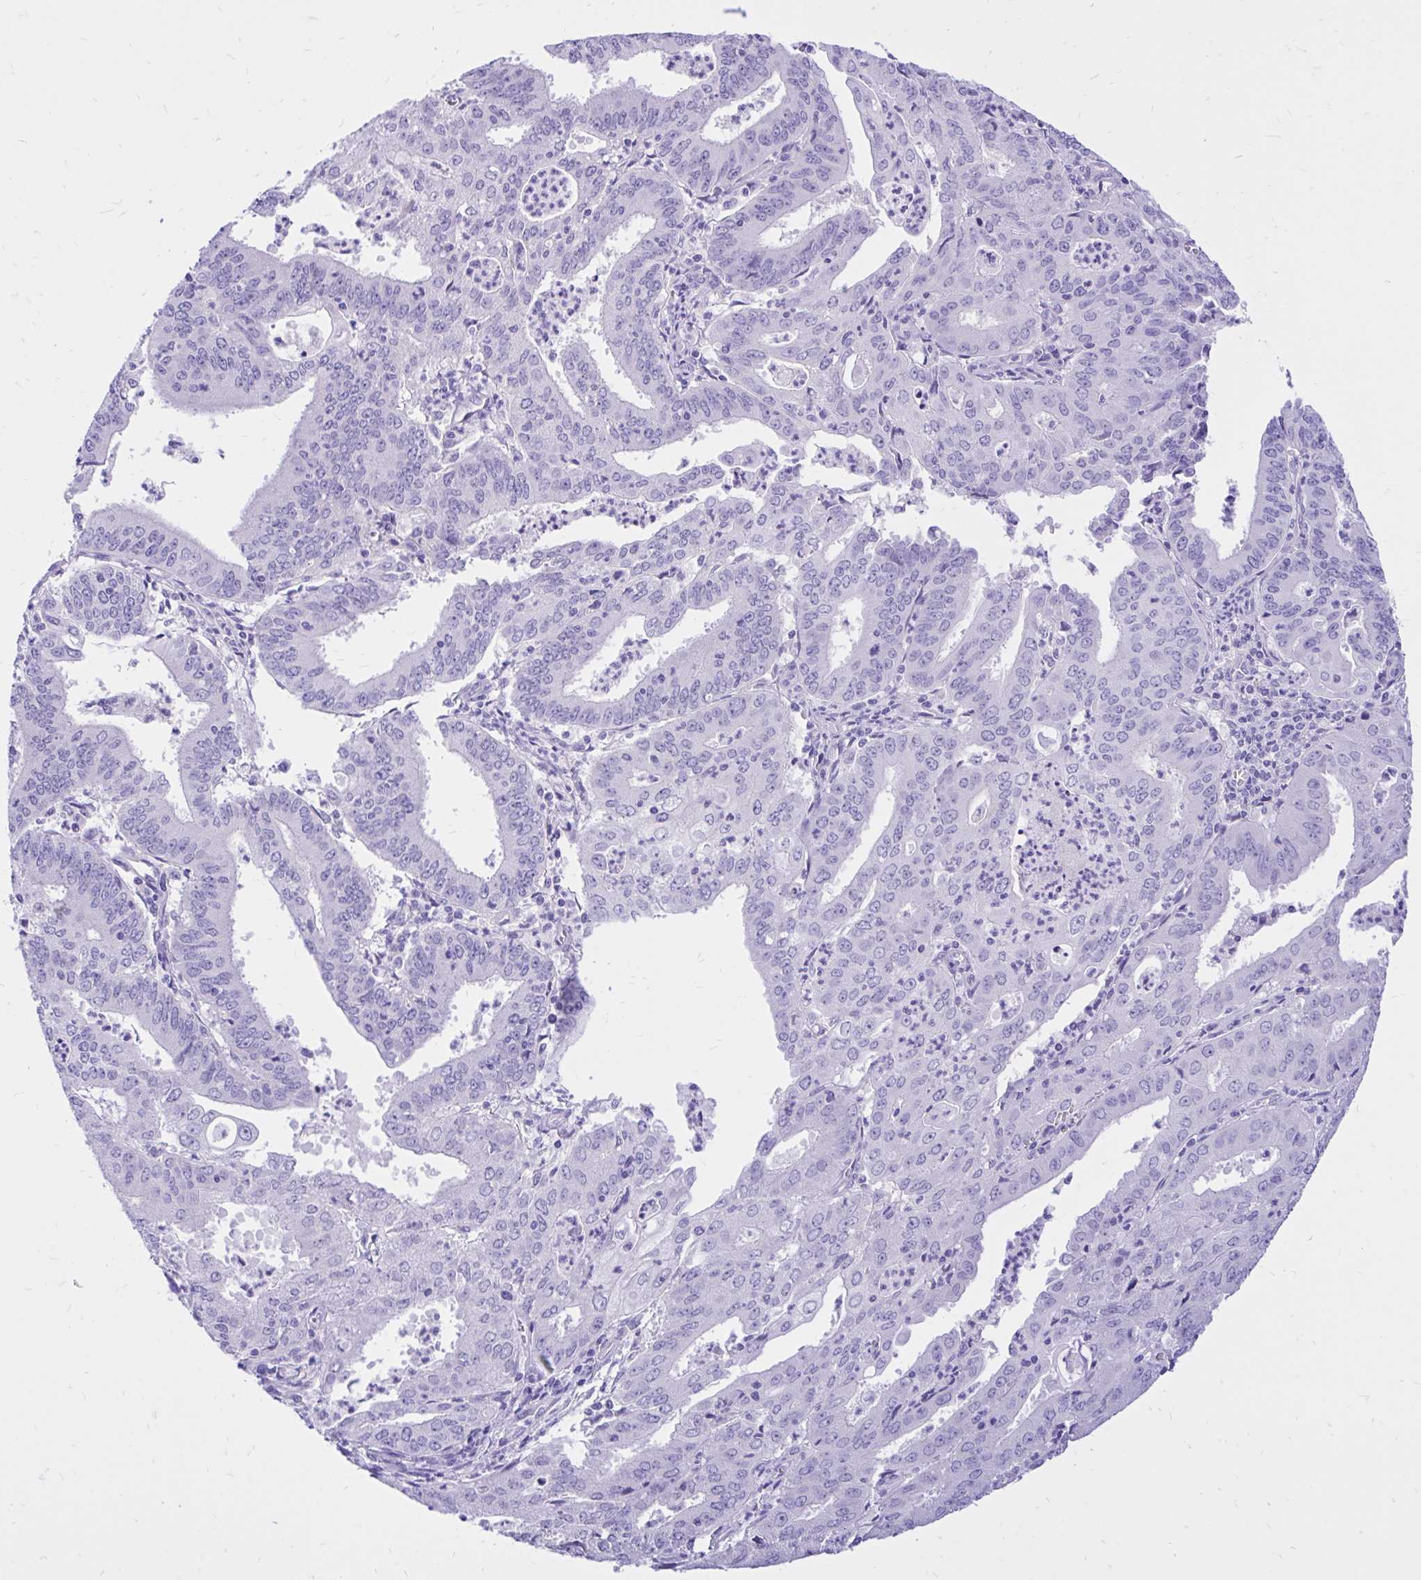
{"staining": {"intensity": "negative", "quantity": "none", "location": "none"}, "tissue": "cervical cancer", "cell_type": "Tumor cells", "image_type": "cancer", "snomed": [{"axis": "morphology", "description": "Adenocarcinoma, NOS"}, {"axis": "topography", "description": "Cervix"}], "caption": "IHC image of neoplastic tissue: cervical cancer stained with DAB exhibits no significant protein expression in tumor cells.", "gene": "MON1A", "patient": {"sex": "female", "age": 56}}